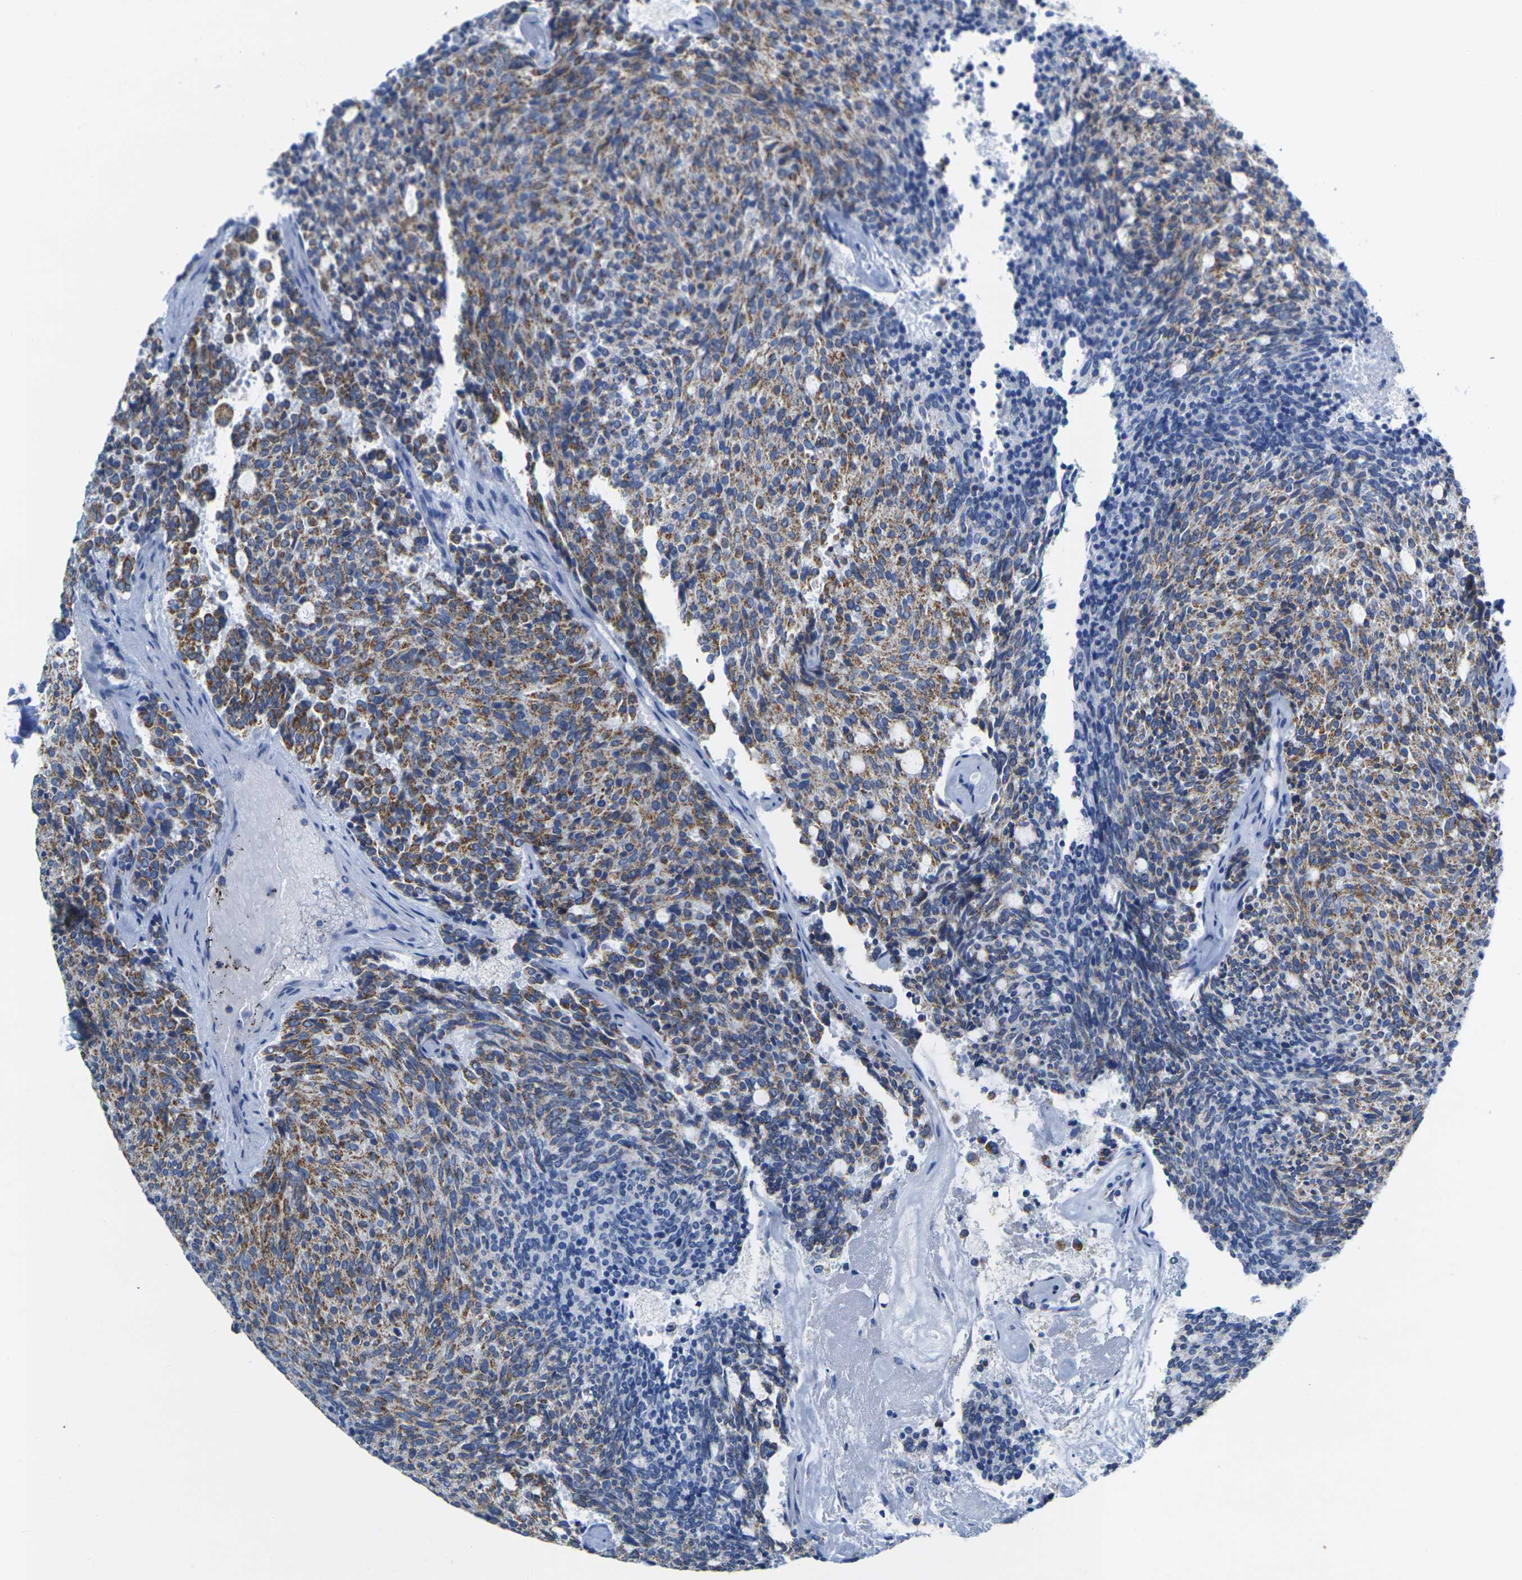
{"staining": {"intensity": "moderate", "quantity": ">75%", "location": "cytoplasmic/membranous"}, "tissue": "carcinoid", "cell_type": "Tumor cells", "image_type": "cancer", "snomed": [{"axis": "morphology", "description": "Carcinoid, malignant, NOS"}, {"axis": "topography", "description": "Pancreas"}], "caption": "IHC histopathology image of malignant carcinoid stained for a protein (brown), which demonstrates medium levels of moderate cytoplasmic/membranous expression in approximately >75% of tumor cells.", "gene": "TMEM204", "patient": {"sex": "female", "age": 54}}